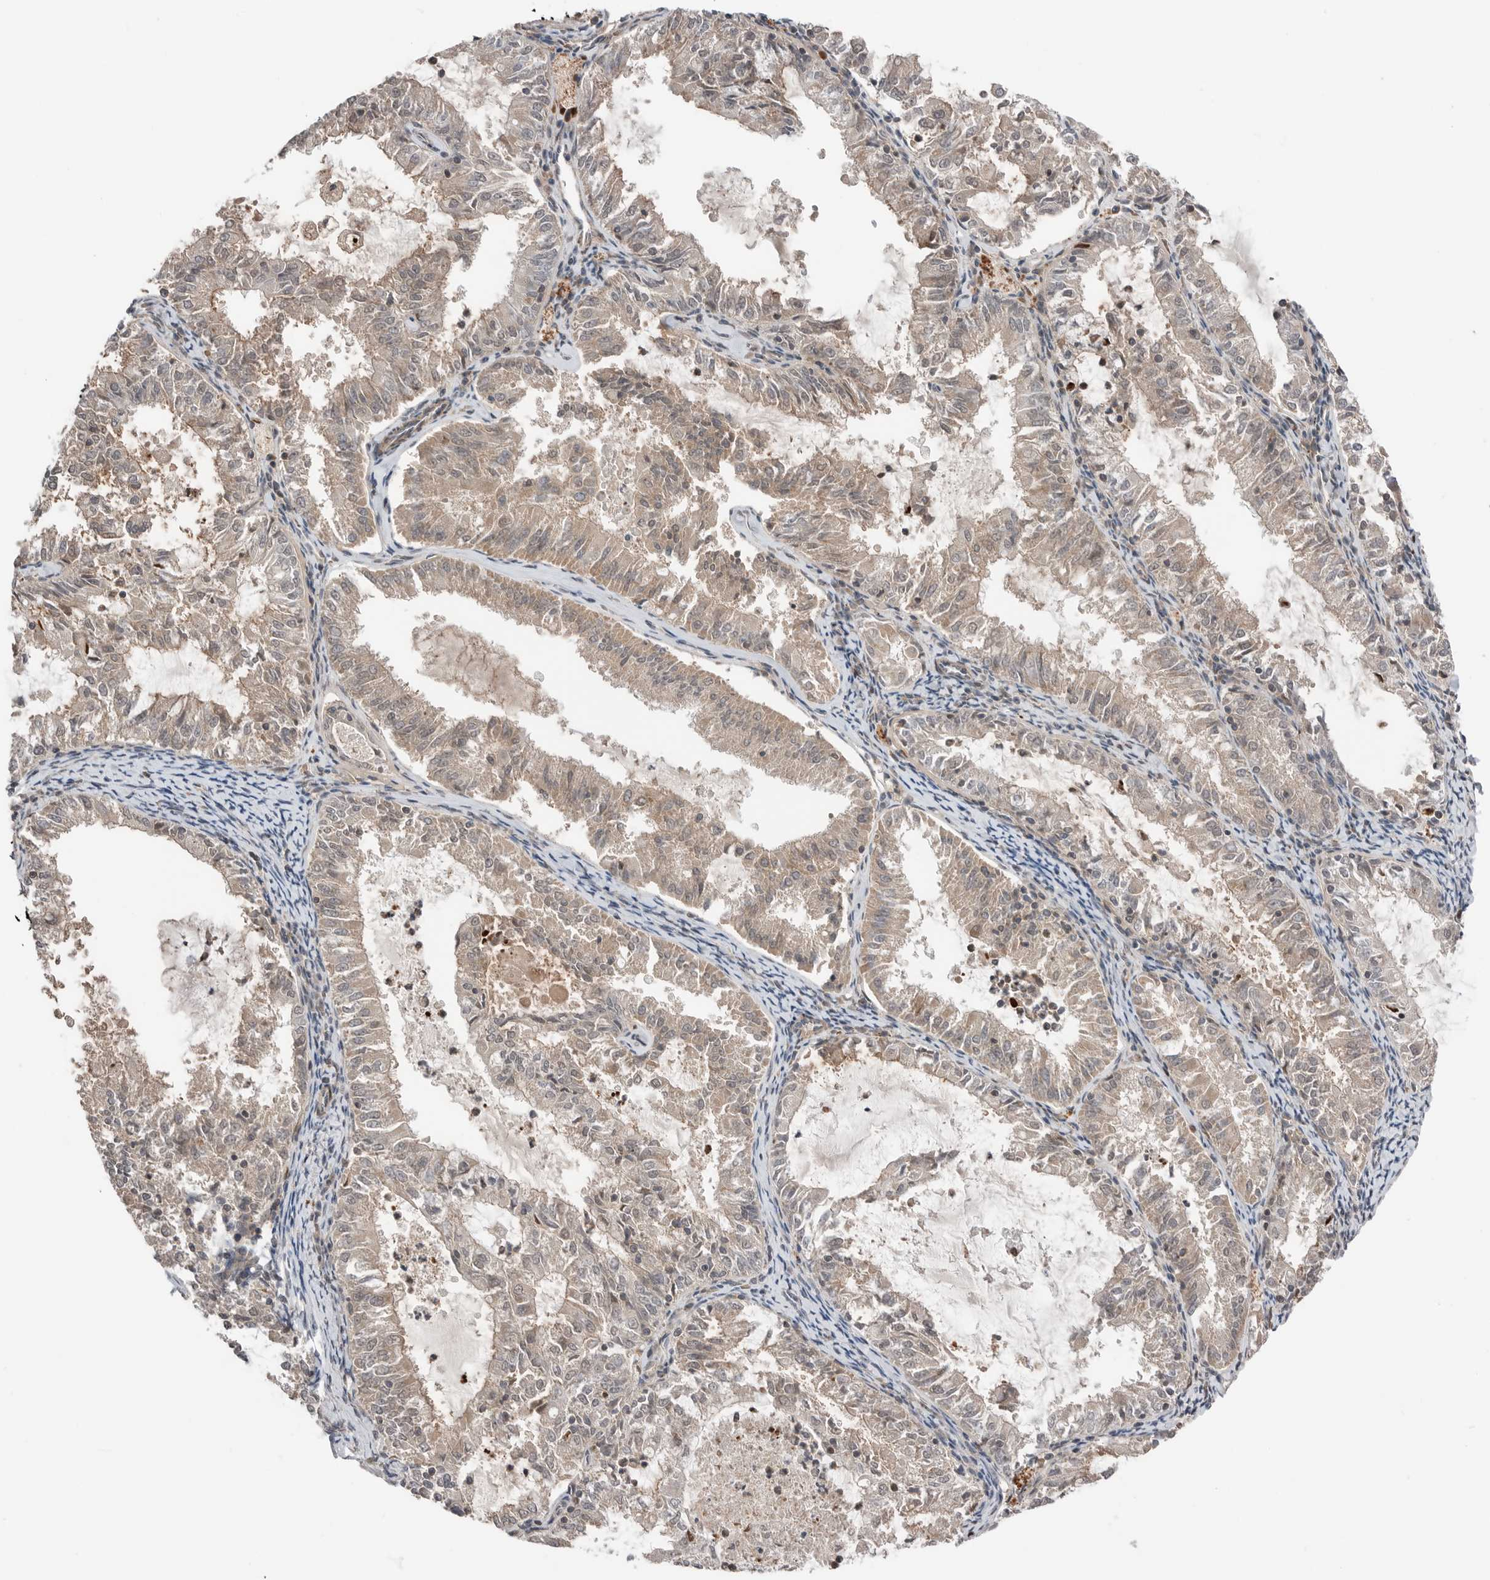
{"staining": {"intensity": "weak", "quantity": ">75%", "location": "cytoplasmic/membranous"}, "tissue": "endometrial cancer", "cell_type": "Tumor cells", "image_type": "cancer", "snomed": [{"axis": "morphology", "description": "Adenocarcinoma, NOS"}, {"axis": "topography", "description": "Endometrium"}], "caption": "Endometrial cancer (adenocarcinoma) stained with immunohistochemistry demonstrates weak cytoplasmic/membranous expression in about >75% of tumor cells.", "gene": "PEAK1", "patient": {"sex": "female", "age": 57}}